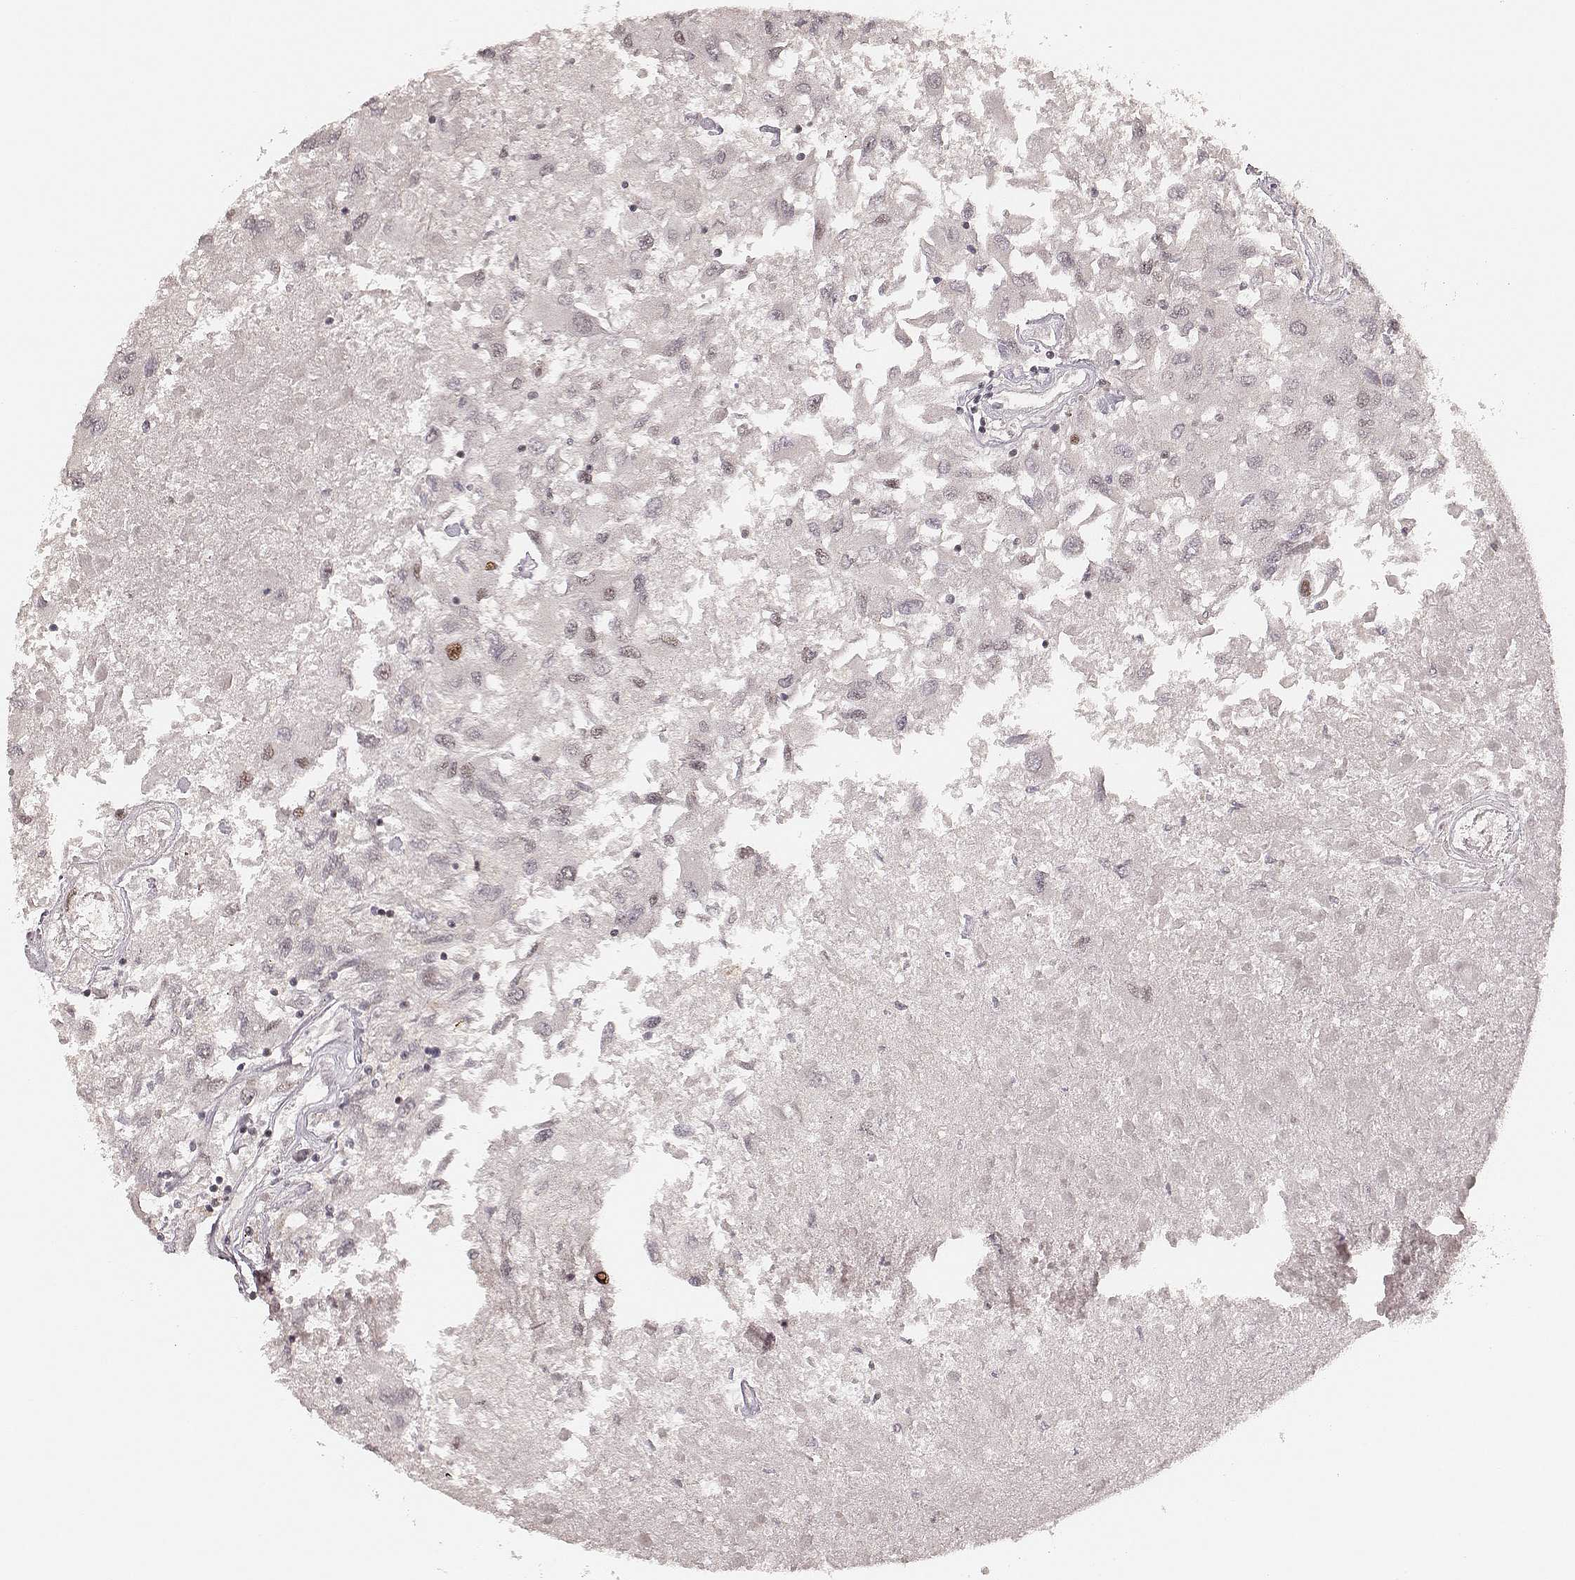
{"staining": {"intensity": "moderate", "quantity": "<25%", "location": "nuclear"}, "tissue": "renal cancer", "cell_type": "Tumor cells", "image_type": "cancer", "snomed": [{"axis": "morphology", "description": "Adenocarcinoma, NOS"}, {"axis": "topography", "description": "Kidney"}], "caption": "Immunohistochemistry (DAB (3,3'-diaminobenzidine)) staining of renal cancer shows moderate nuclear protein positivity in approximately <25% of tumor cells.", "gene": "HNRNPC", "patient": {"sex": "female", "age": 76}}